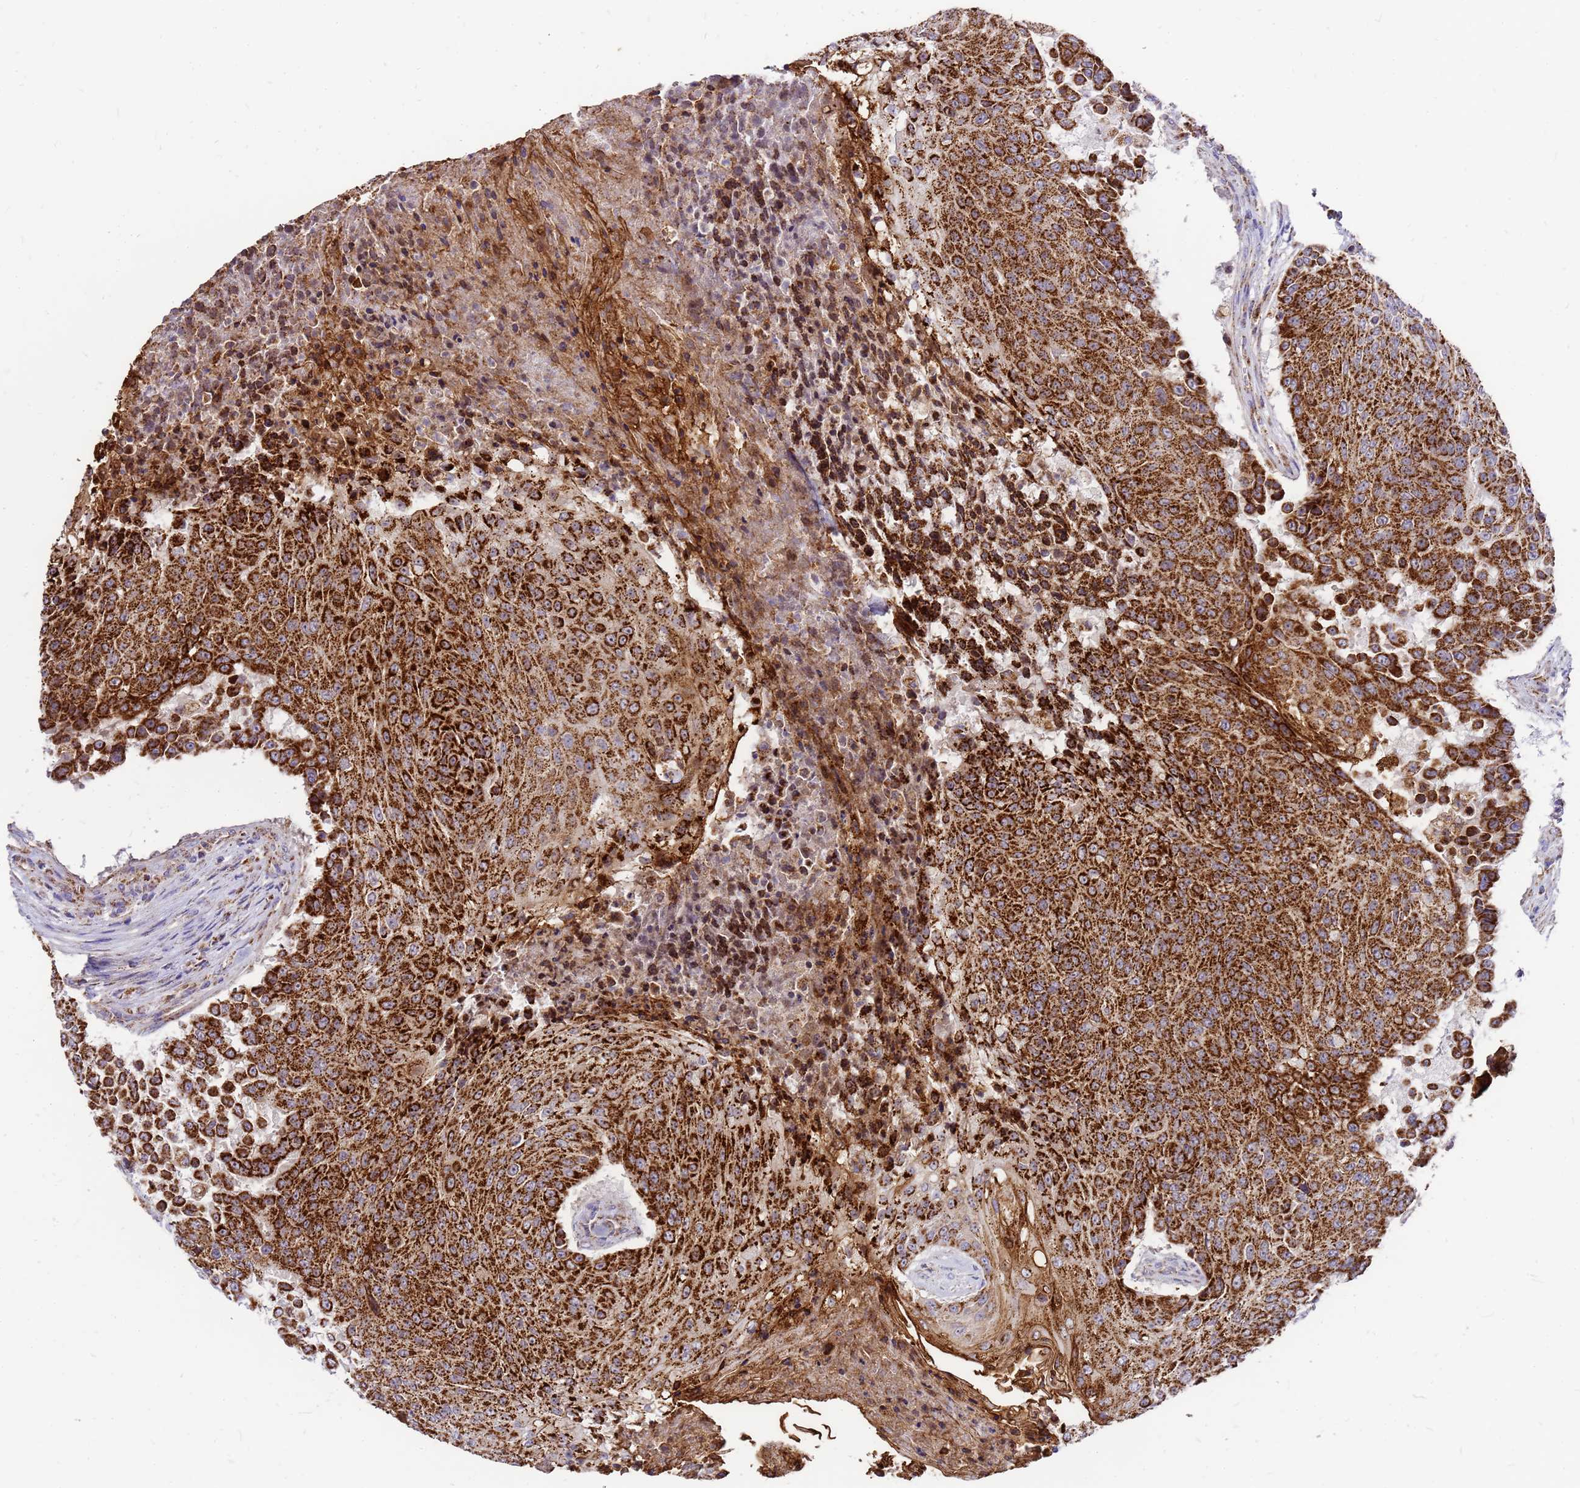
{"staining": {"intensity": "strong", "quantity": ">75%", "location": "cytoplasmic/membranous"}, "tissue": "urothelial cancer", "cell_type": "Tumor cells", "image_type": "cancer", "snomed": [{"axis": "morphology", "description": "Urothelial carcinoma, High grade"}, {"axis": "topography", "description": "Urinary bladder"}], "caption": "DAB (3,3'-diaminobenzidine) immunohistochemical staining of high-grade urothelial carcinoma demonstrates strong cytoplasmic/membranous protein expression in approximately >75% of tumor cells.", "gene": "MRPS26", "patient": {"sex": "female", "age": 63}}